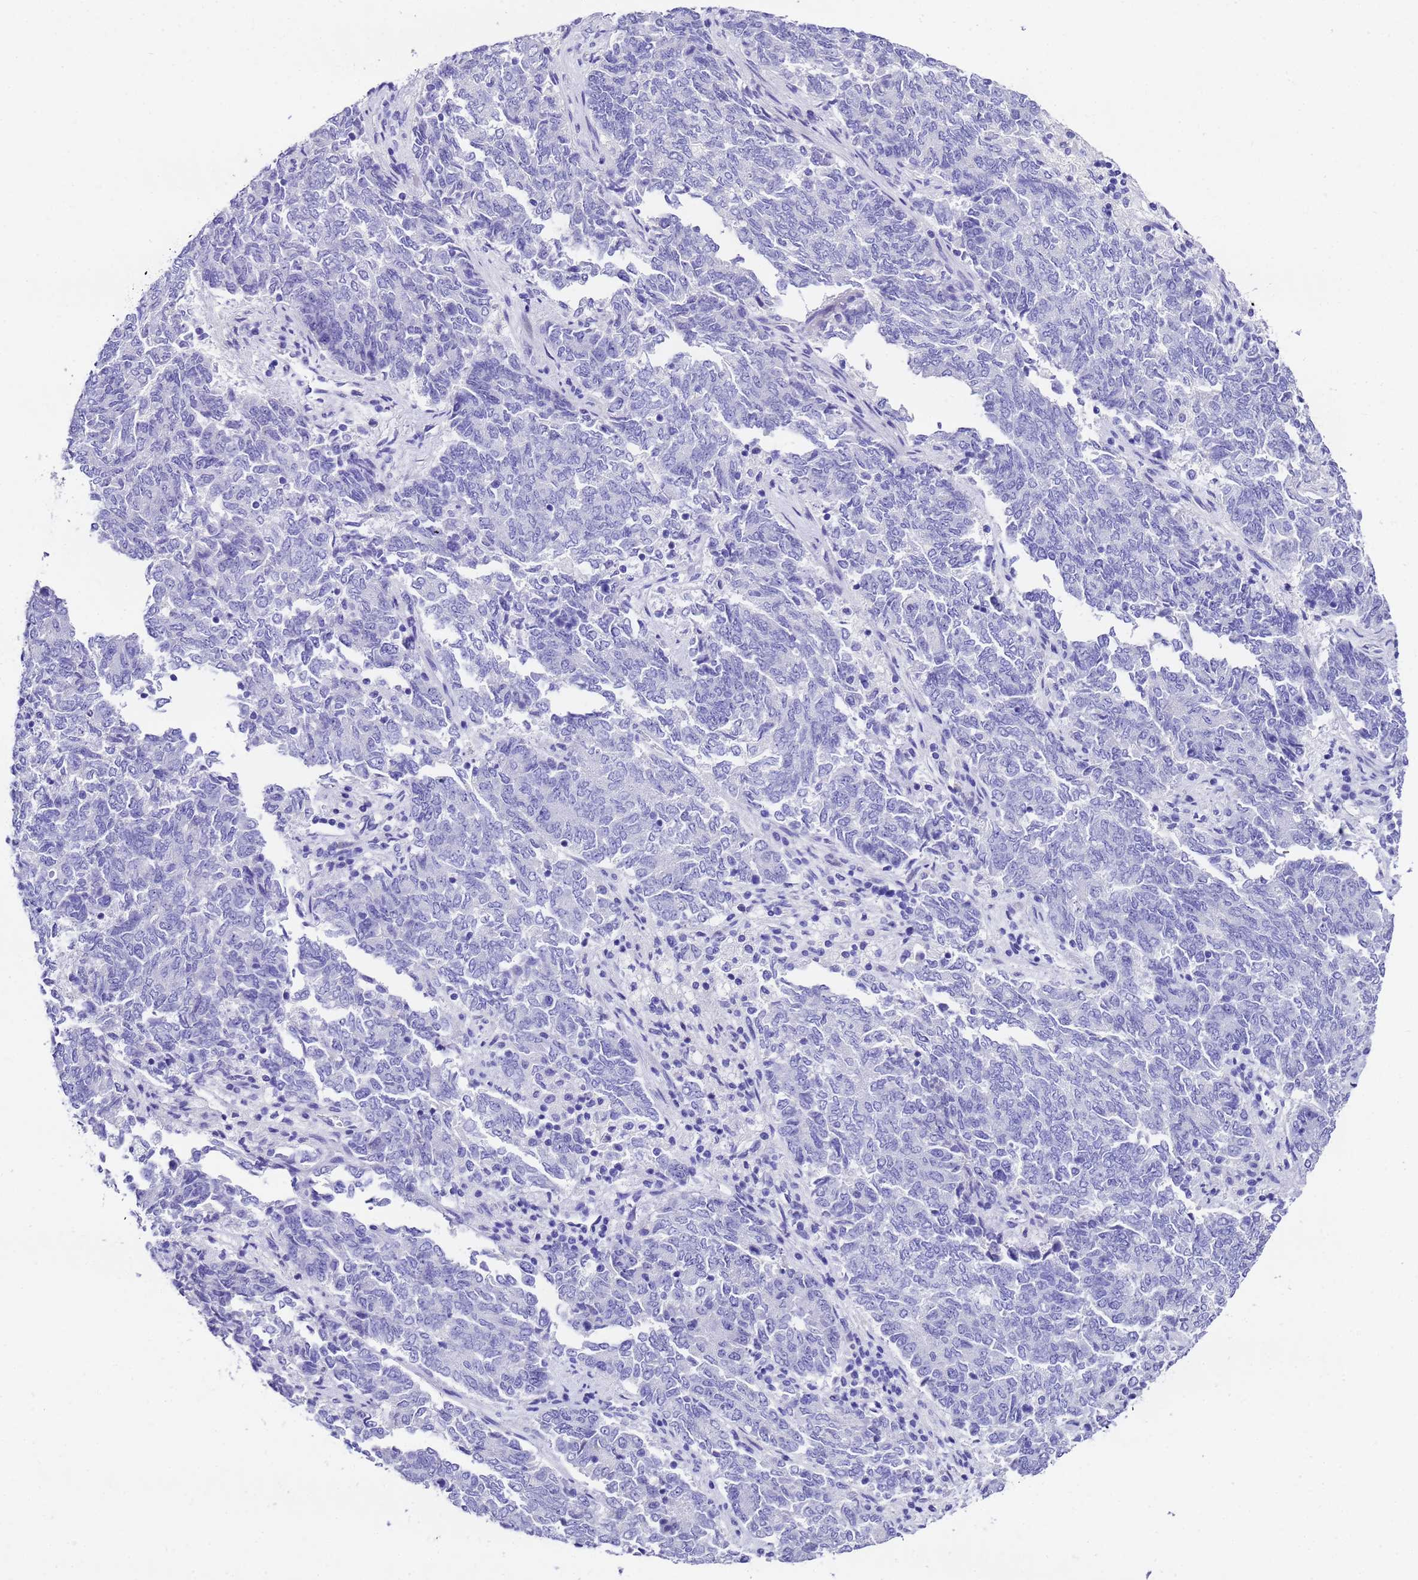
{"staining": {"intensity": "negative", "quantity": "none", "location": "none"}, "tissue": "endometrial cancer", "cell_type": "Tumor cells", "image_type": "cancer", "snomed": [{"axis": "morphology", "description": "Adenocarcinoma, NOS"}, {"axis": "topography", "description": "Endometrium"}], "caption": "An immunohistochemistry (IHC) micrograph of endometrial cancer is shown. There is no staining in tumor cells of endometrial cancer. The staining is performed using DAB brown chromogen with nuclei counter-stained in using hematoxylin.", "gene": "UGT2B10", "patient": {"sex": "female", "age": 80}}